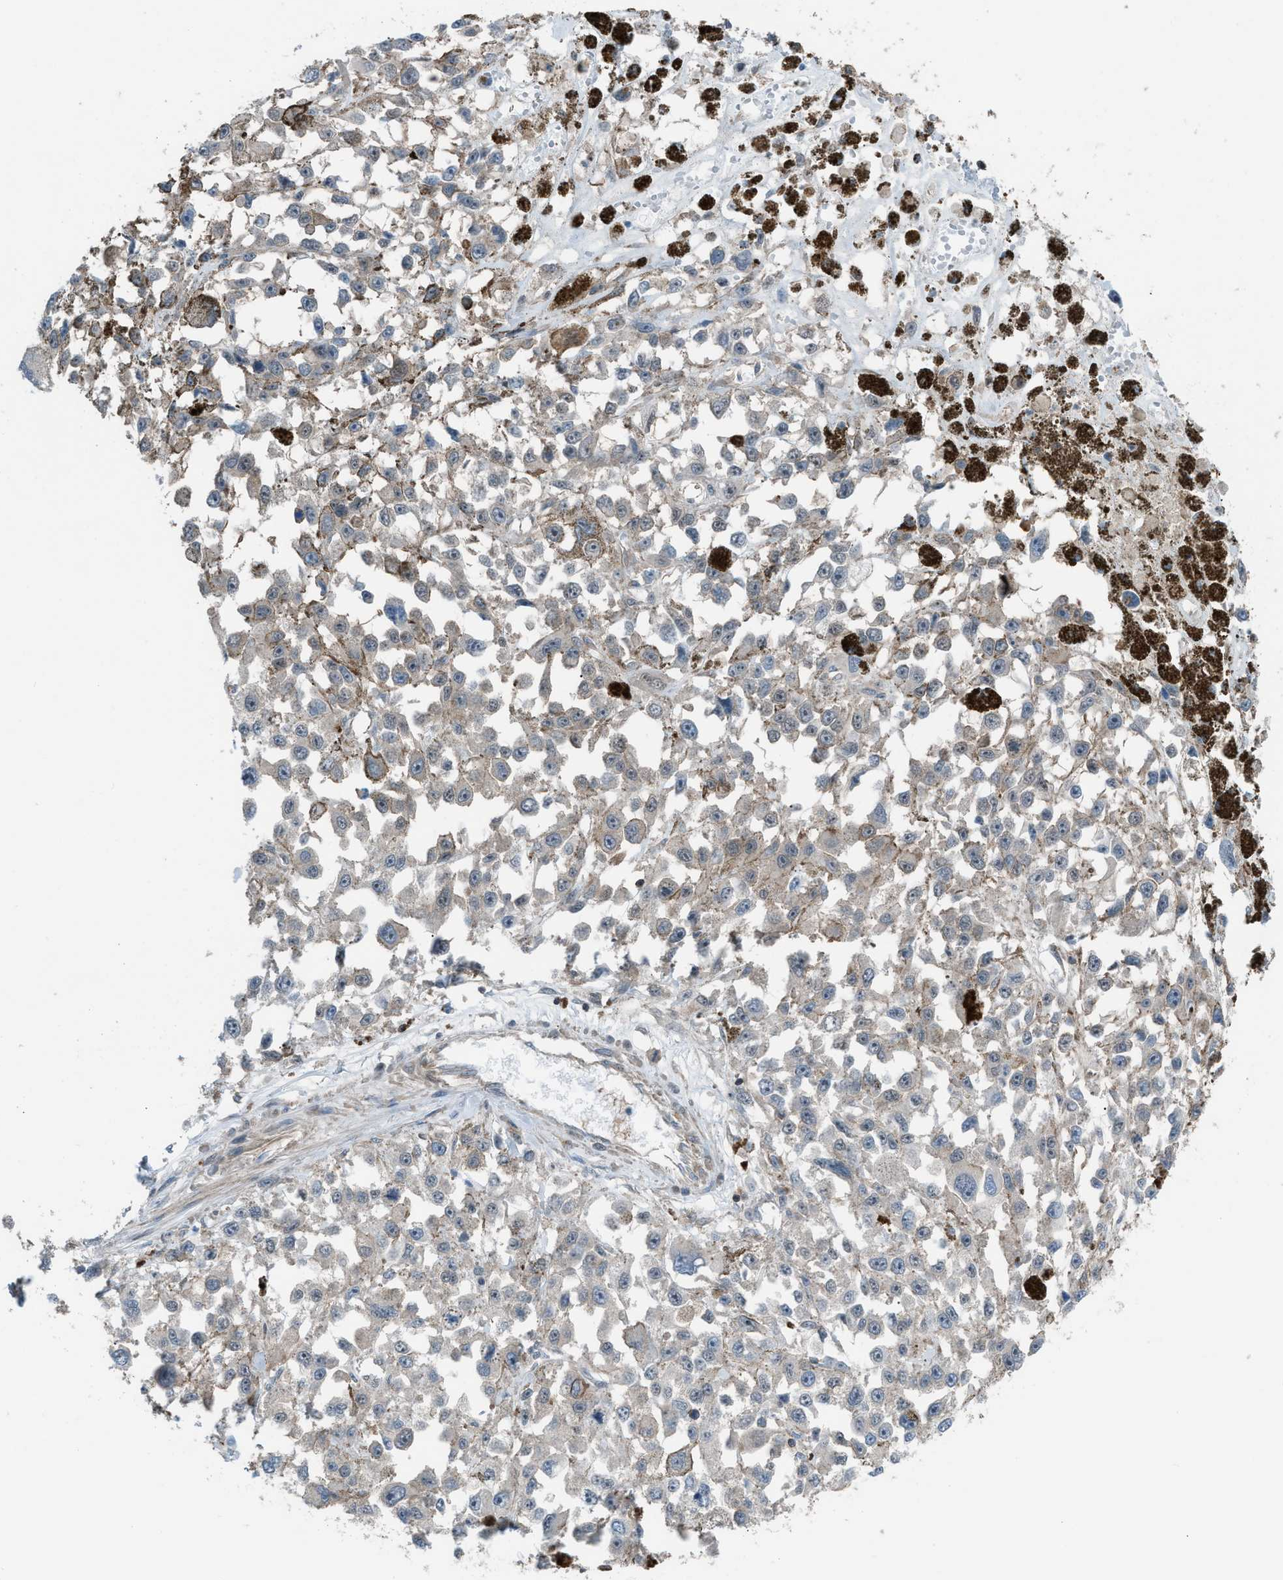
{"staining": {"intensity": "negative", "quantity": "none", "location": "none"}, "tissue": "melanoma", "cell_type": "Tumor cells", "image_type": "cancer", "snomed": [{"axis": "morphology", "description": "Malignant melanoma, Metastatic site"}, {"axis": "topography", "description": "Lymph node"}], "caption": "The image reveals no significant expression in tumor cells of malignant melanoma (metastatic site). The staining was performed using DAB to visualize the protein expression in brown, while the nuclei were stained in blue with hematoxylin (Magnification: 20x).", "gene": "DYRK1A", "patient": {"sex": "male", "age": 59}}